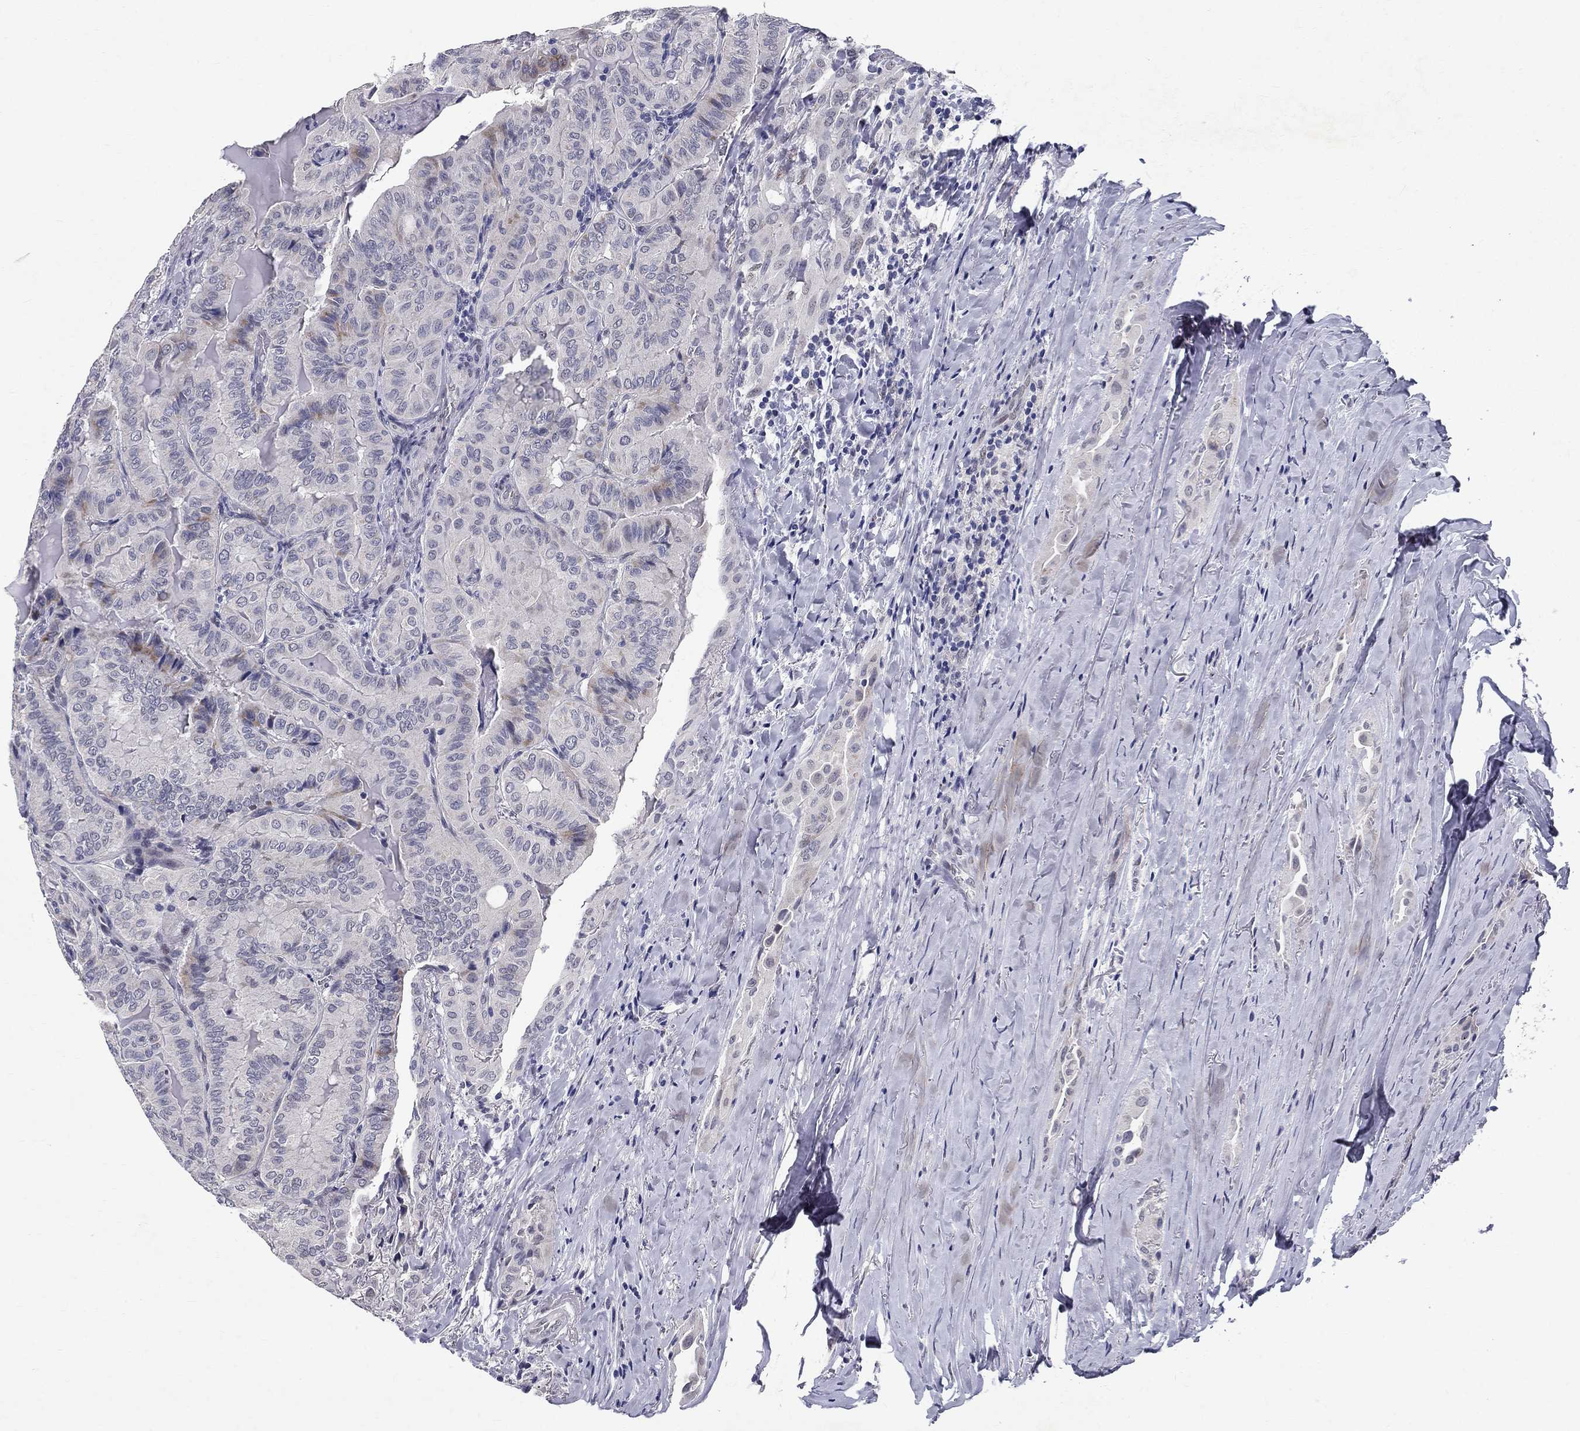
{"staining": {"intensity": "moderate", "quantity": "<25%", "location": "cytoplasmic/membranous"}, "tissue": "thyroid cancer", "cell_type": "Tumor cells", "image_type": "cancer", "snomed": [{"axis": "morphology", "description": "Papillary adenocarcinoma, NOS"}, {"axis": "topography", "description": "Thyroid gland"}], "caption": "A histopathology image of thyroid cancer stained for a protein exhibits moderate cytoplasmic/membranous brown staining in tumor cells.", "gene": "RBFOX1", "patient": {"sex": "female", "age": 68}}